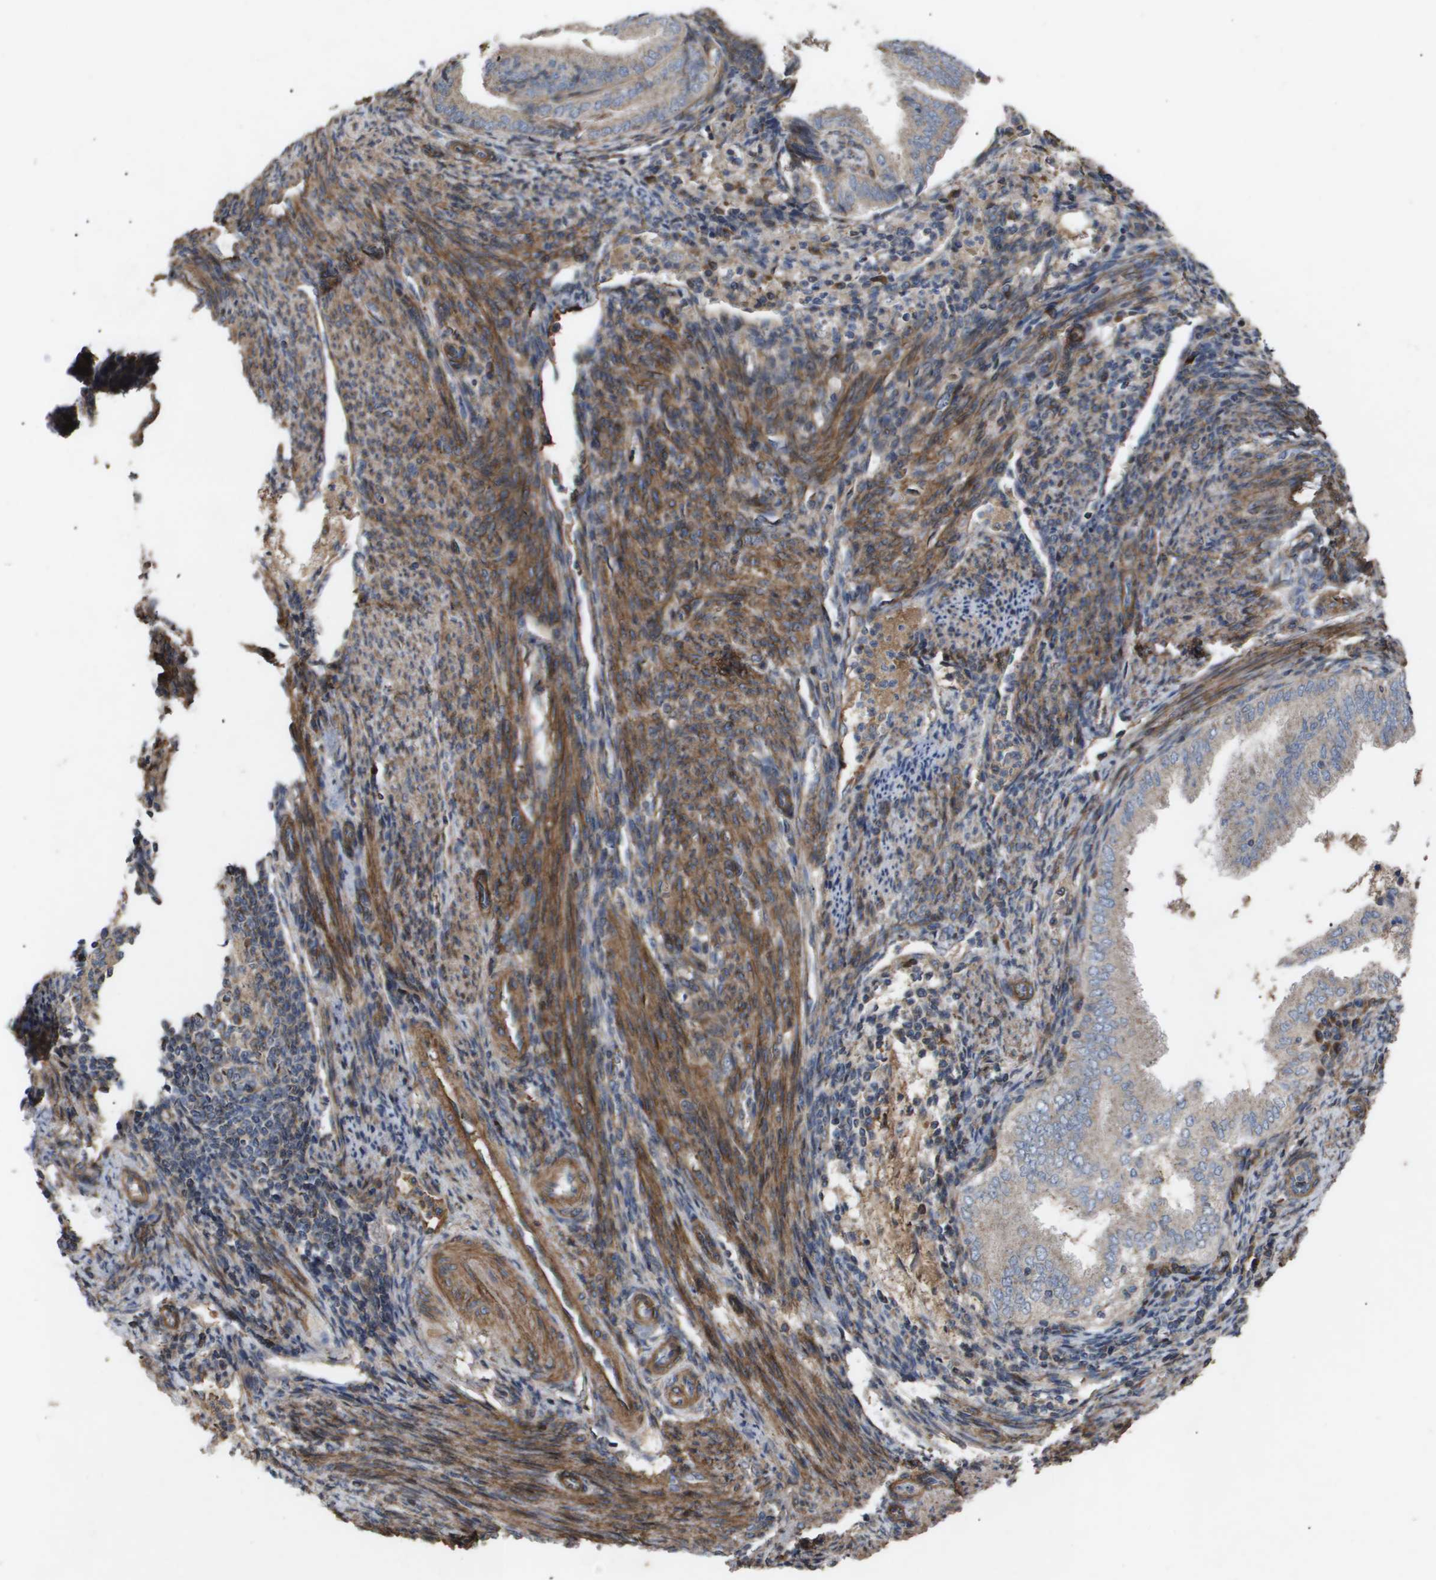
{"staining": {"intensity": "weak", "quantity": "25%-75%", "location": "cytoplasmic/membranous"}, "tissue": "endometrial cancer", "cell_type": "Tumor cells", "image_type": "cancer", "snomed": [{"axis": "morphology", "description": "Adenocarcinoma, NOS"}, {"axis": "topography", "description": "Endometrium"}], "caption": "There is low levels of weak cytoplasmic/membranous staining in tumor cells of adenocarcinoma (endometrial), as demonstrated by immunohistochemical staining (brown color).", "gene": "TNS1", "patient": {"sex": "female", "age": 58}}